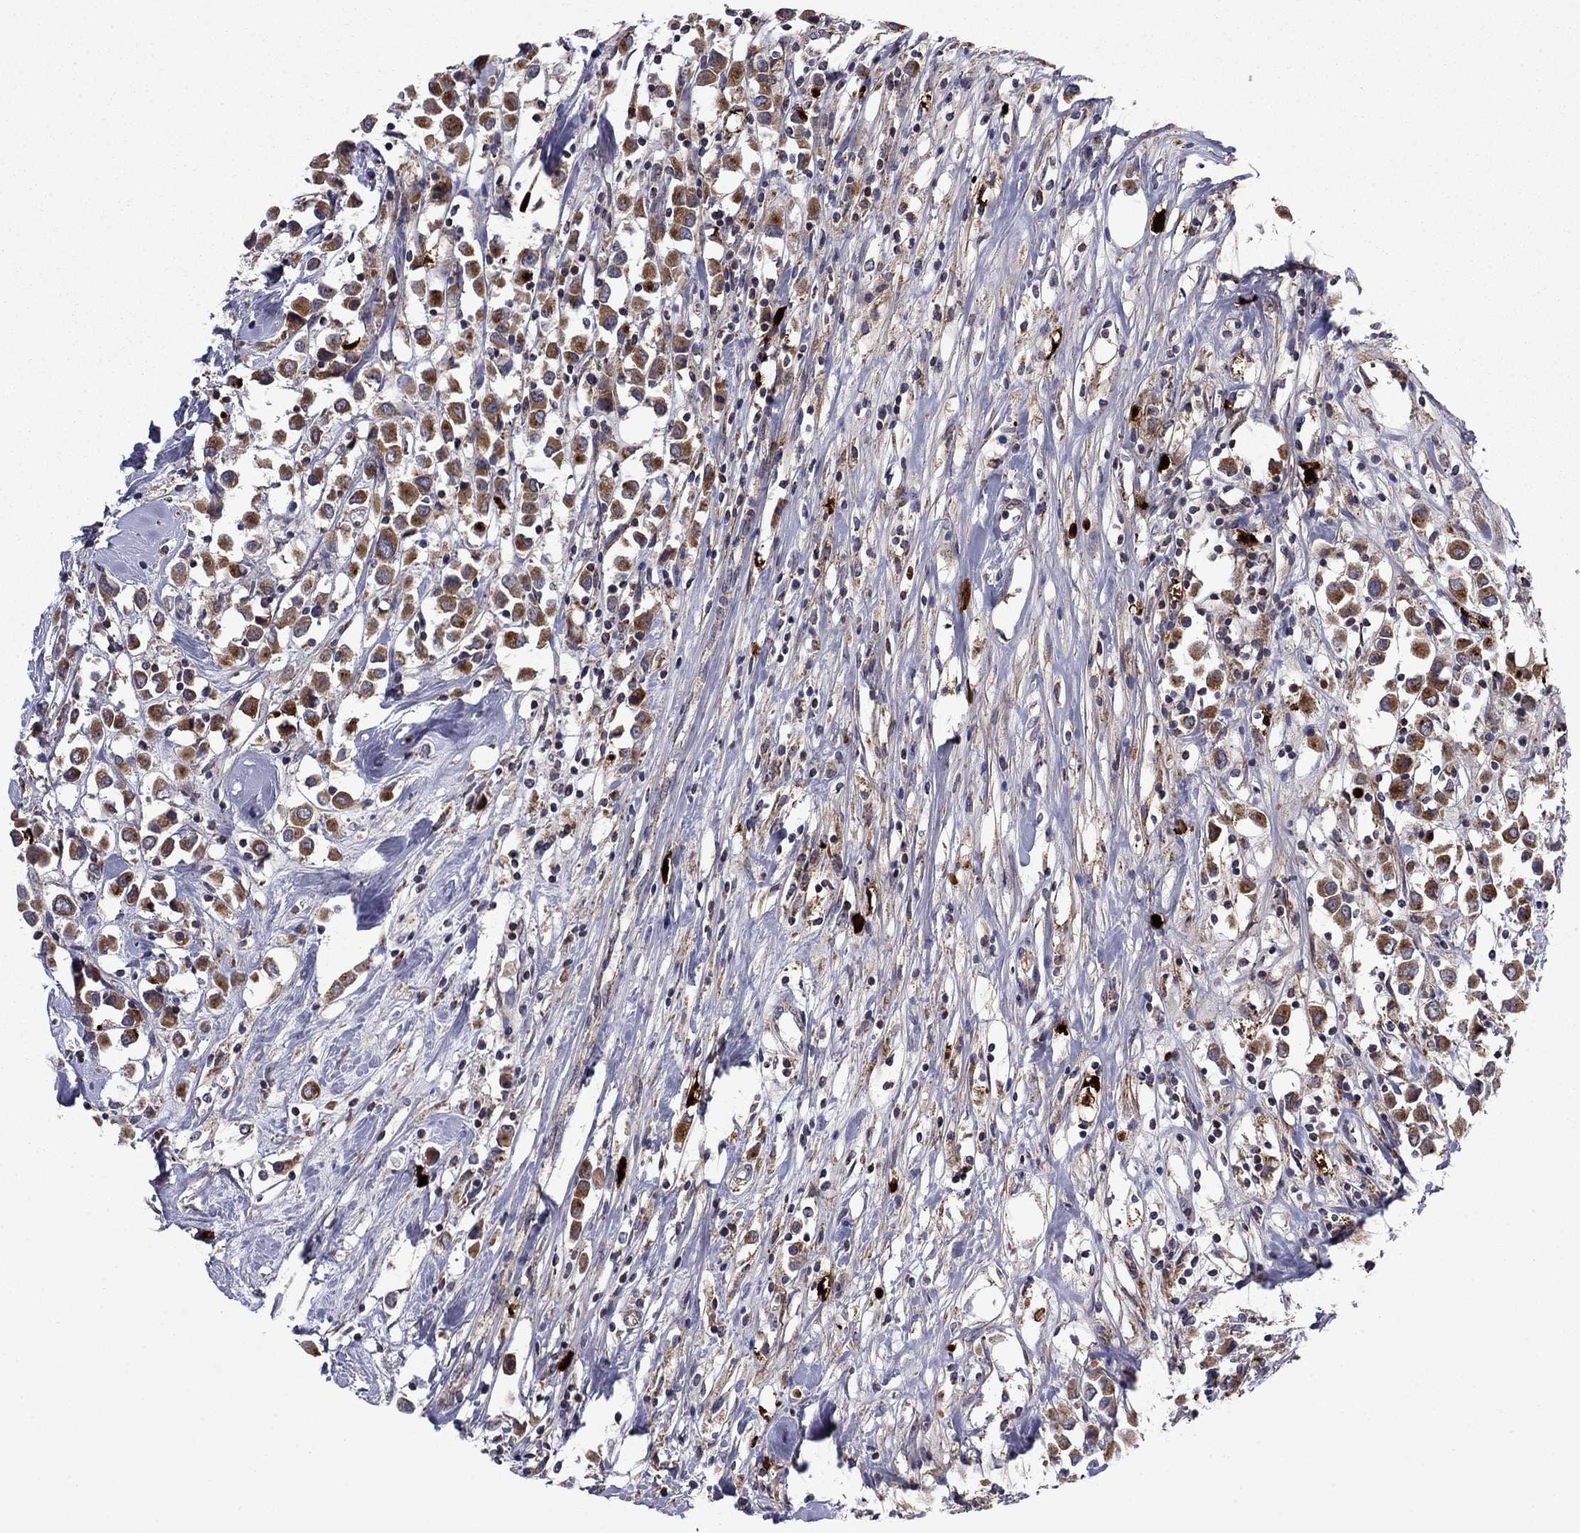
{"staining": {"intensity": "strong", "quantity": ">75%", "location": "cytoplasmic/membranous"}, "tissue": "breast cancer", "cell_type": "Tumor cells", "image_type": "cancer", "snomed": [{"axis": "morphology", "description": "Duct carcinoma"}, {"axis": "topography", "description": "Breast"}], "caption": "Tumor cells reveal high levels of strong cytoplasmic/membranous expression in about >75% of cells in intraductal carcinoma (breast).", "gene": "DOP1B", "patient": {"sex": "female", "age": 61}}